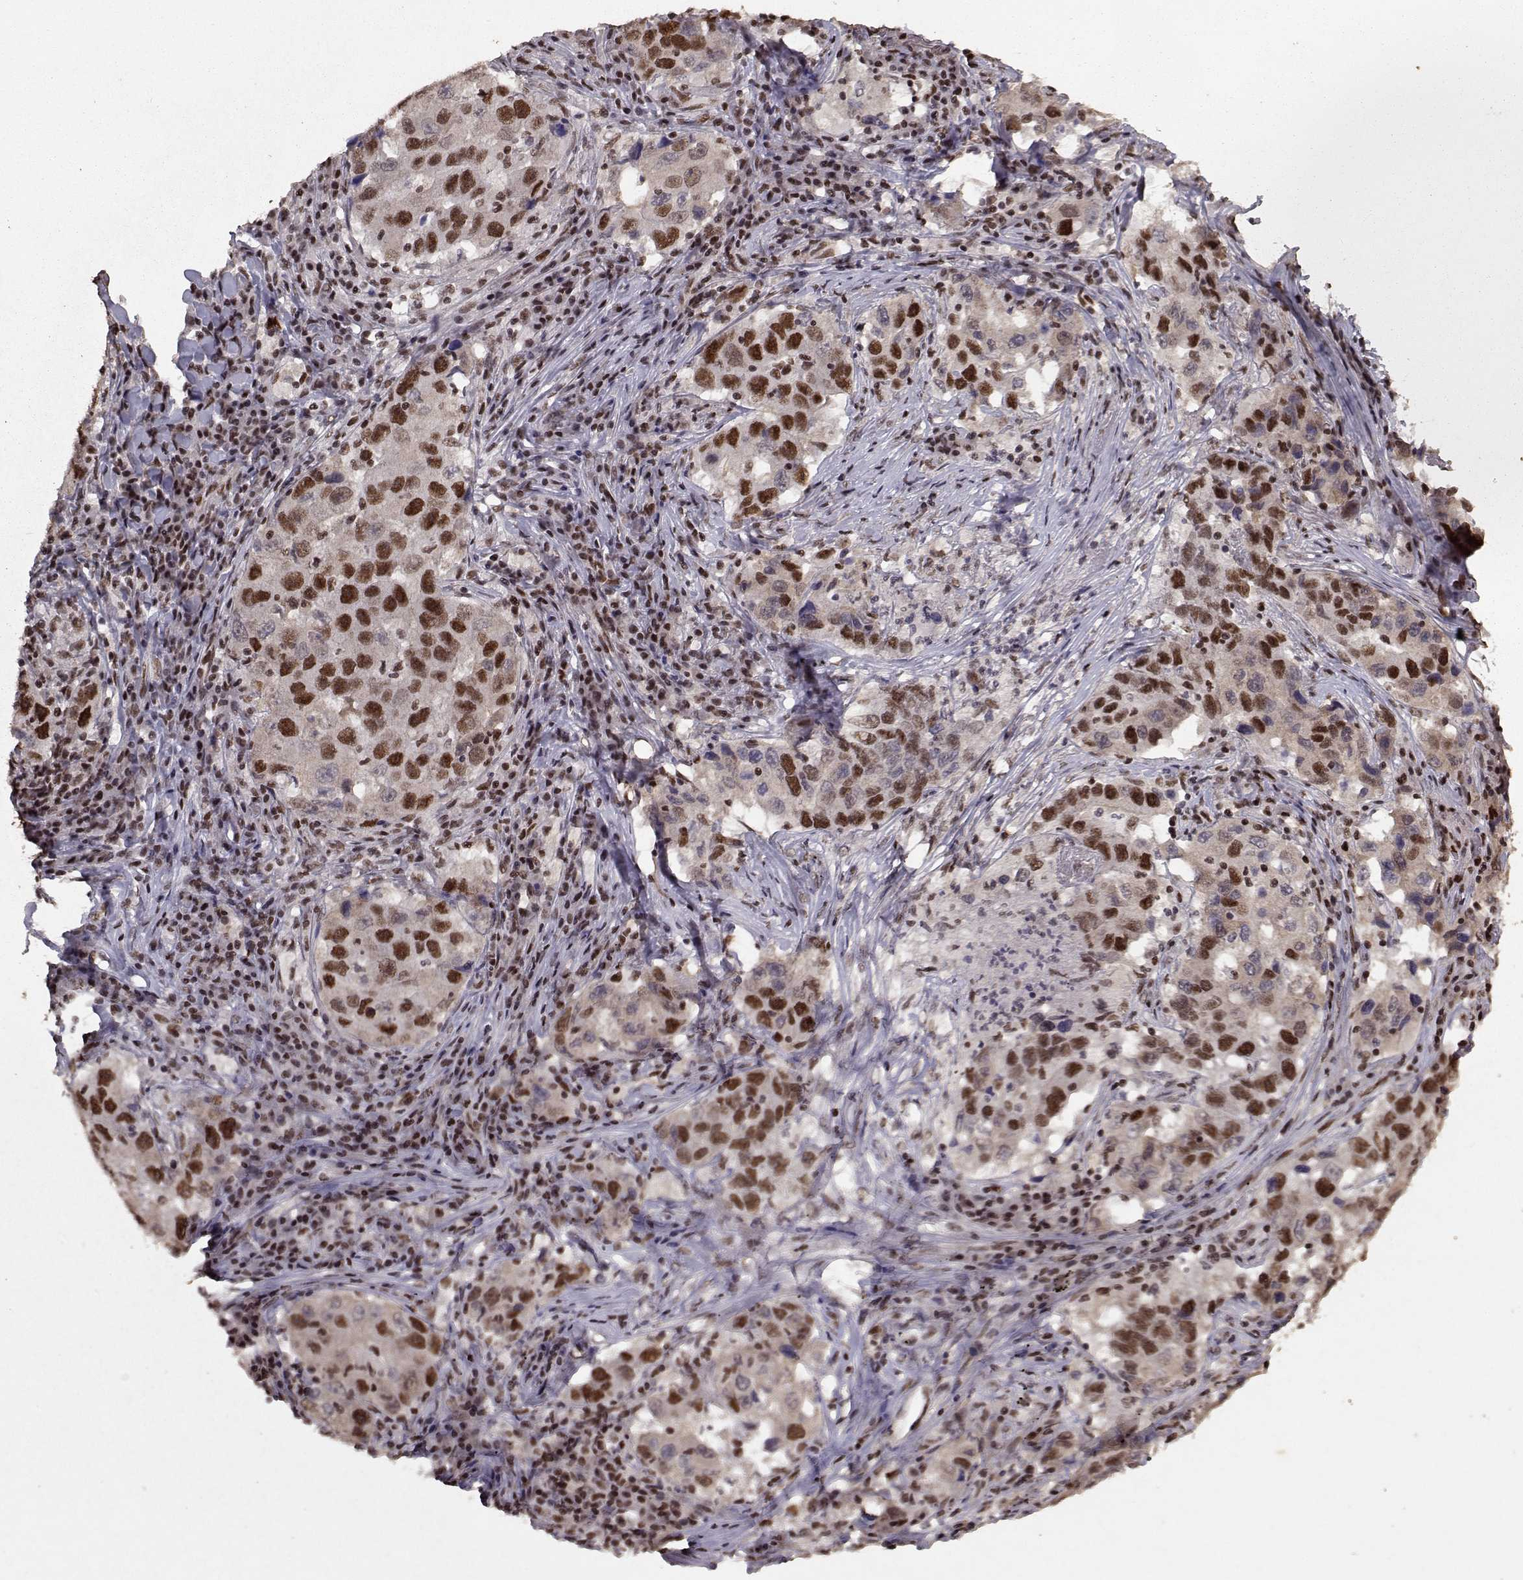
{"staining": {"intensity": "strong", "quantity": "25%-75%", "location": "nuclear"}, "tissue": "lung cancer", "cell_type": "Tumor cells", "image_type": "cancer", "snomed": [{"axis": "morphology", "description": "Adenocarcinoma, NOS"}, {"axis": "topography", "description": "Lung"}], "caption": "The immunohistochemical stain labels strong nuclear expression in tumor cells of lung cancer tissue. The protein is stained brown, and the nuclei are stained in blue (DAB (3,3'-diaminobenzidine) IHC with brightfield microscopy, high magnification).", "gene": "SF1", "patient": {"sex": "male", "age": 73}}